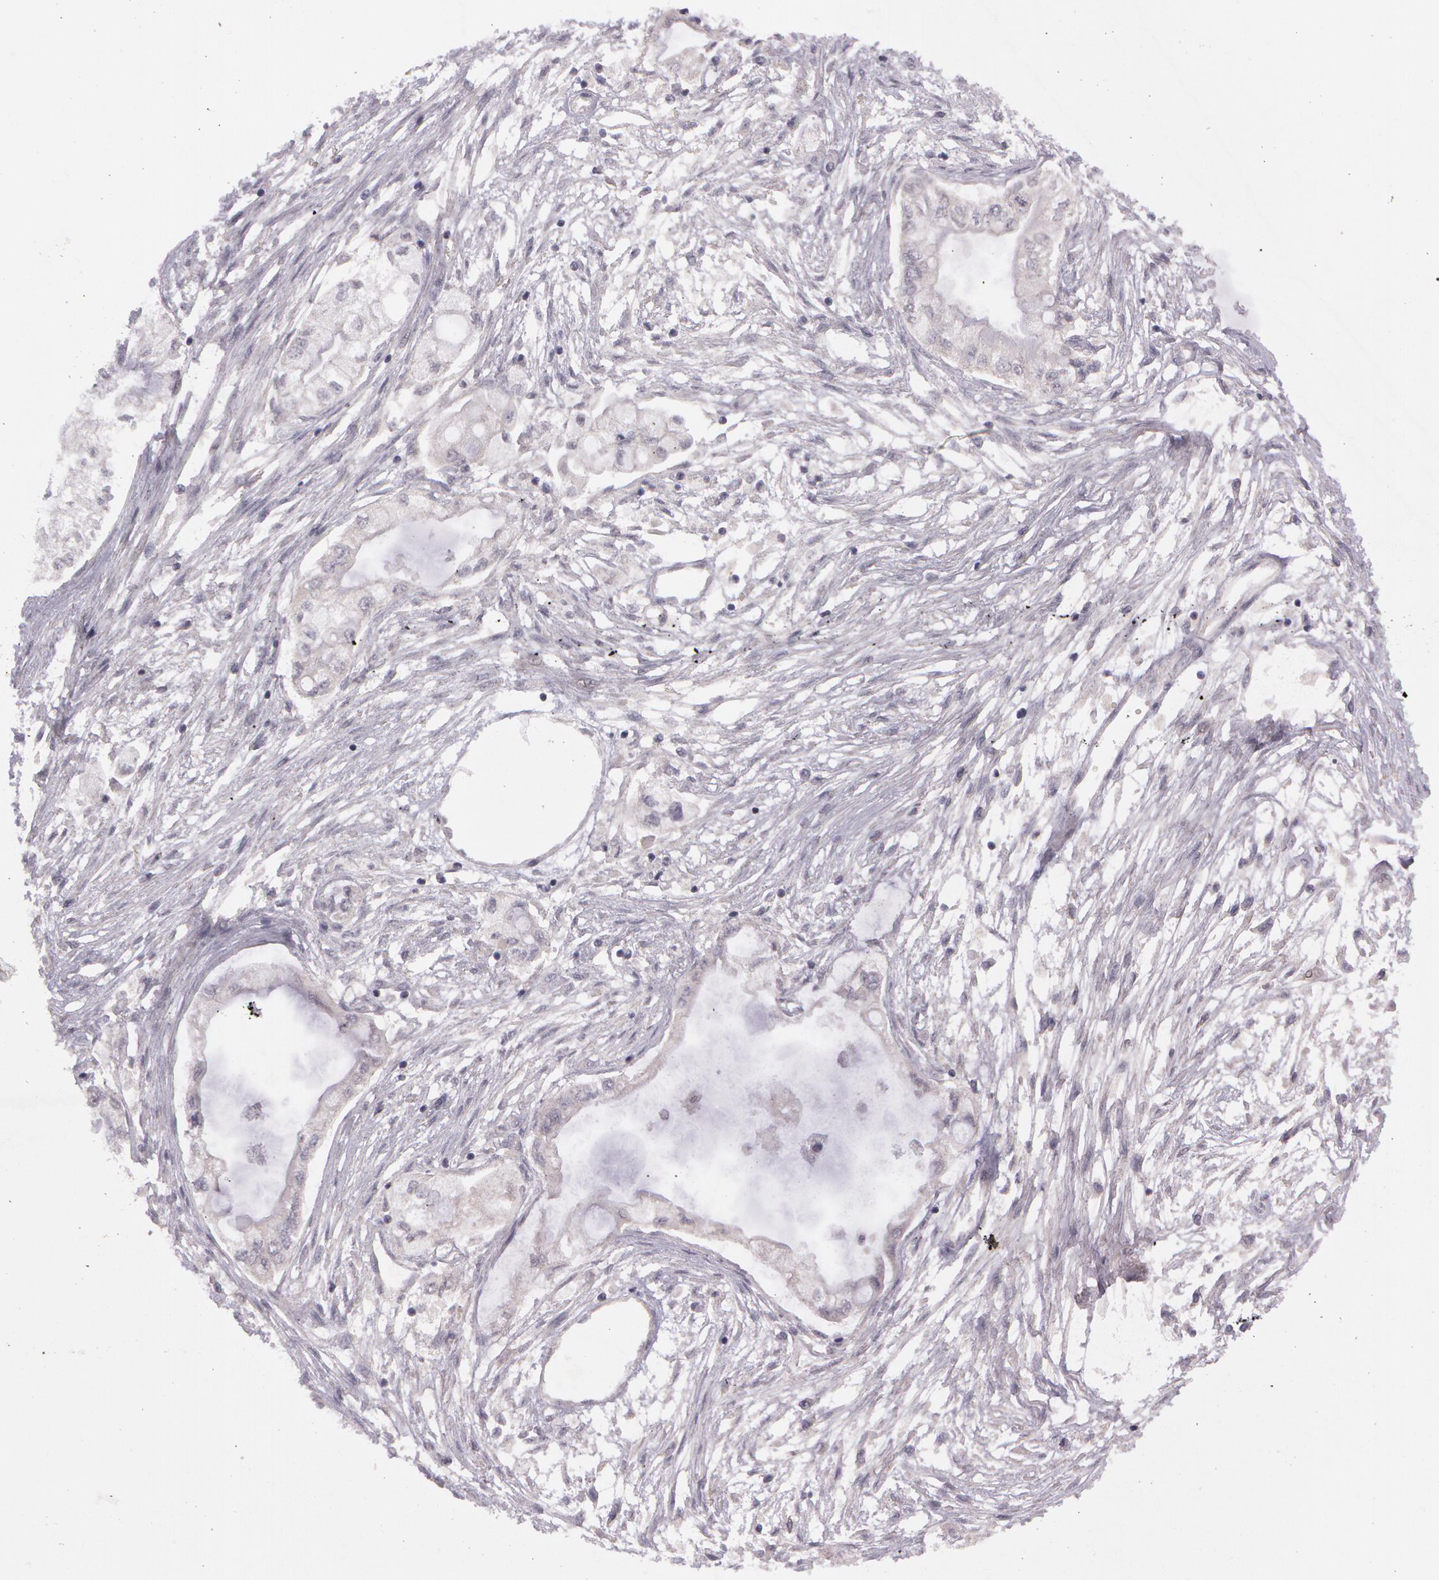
{"staining": {"intensity": "negative", "quantity": "none", "location": "none"}, "tissue": "pancreatic cancer", "cell_type": "Tumor cells", "image_type": "cancer", "snomed": [{"axis": "morphology", "description": "Adenocarcinoma, NOS"}, {"axis": "topography", "description": "Pancreas"}], "caption": "High power microscopy micrograph of an immunohistochemistry micrograph of pancreatic cancer (adenocarcinoma), revealing no significant positivity in tumor cells.", "gene": "MXRA5", "patient": {"sex": "male", "age": 79}}